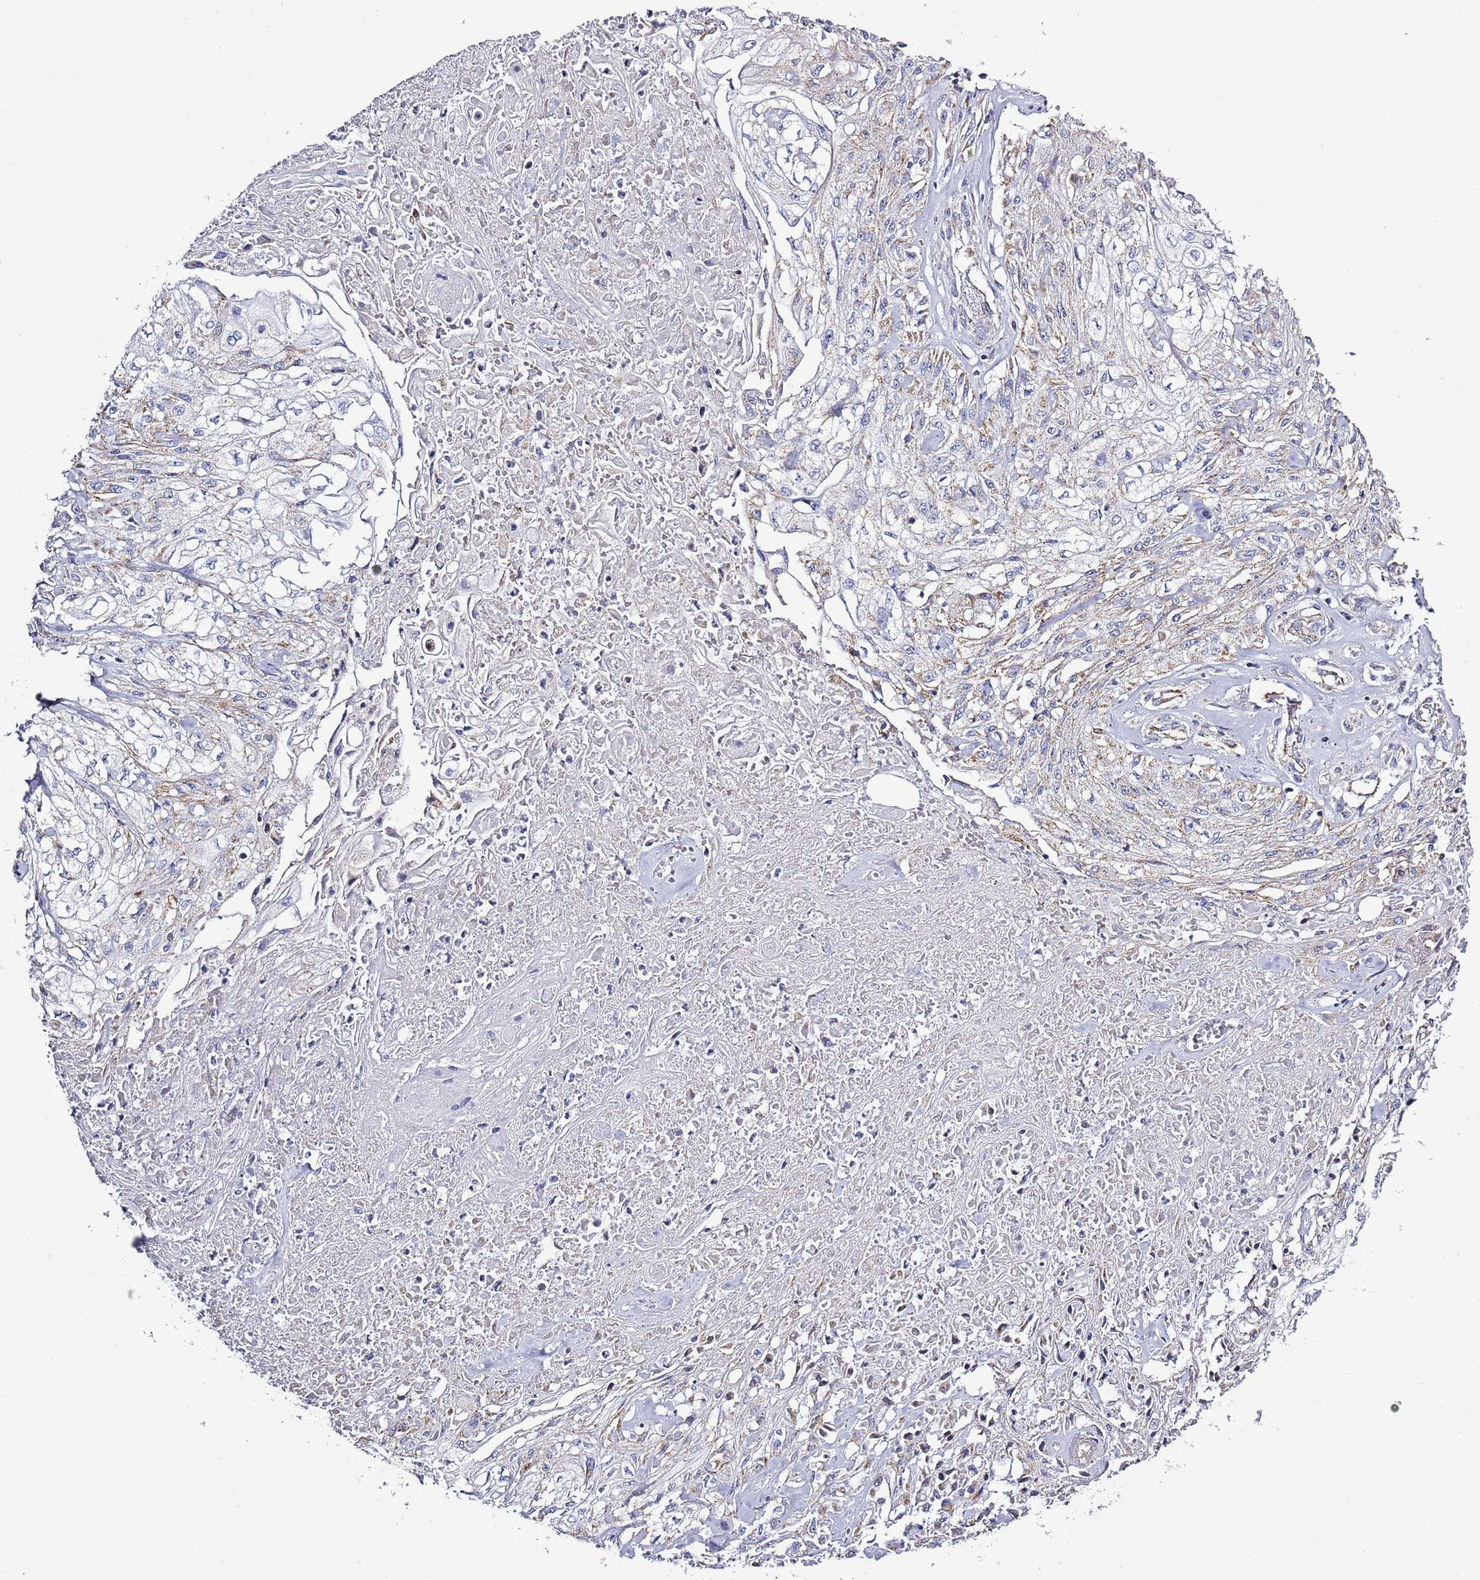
{"staining": {"intensity": "weak", "quantity": "25%-75%", "location": "cytoplasmic/membranous"}, "tissue": "skin cancer", "cell_type": "Tumor cells", "image_type": "cancer", "snomed": [{"axis": "morphology", "description": "Squamous cell carcinoma, NOS"}, {"axis": "morphology", "description": "Squamous cell carcinoma, metastatic, NOS"}, {"axis": "topography", "description": "Skin"}, {"axis": "topography", "description": "Lymph node"}], "caption": "Human squamous cell carcinoma (skin) stained with a protein marker demonstrates weak staining in tumor cells.", "gene": "SLC23A1", "patient": {"sex": "male", "age": 75}}